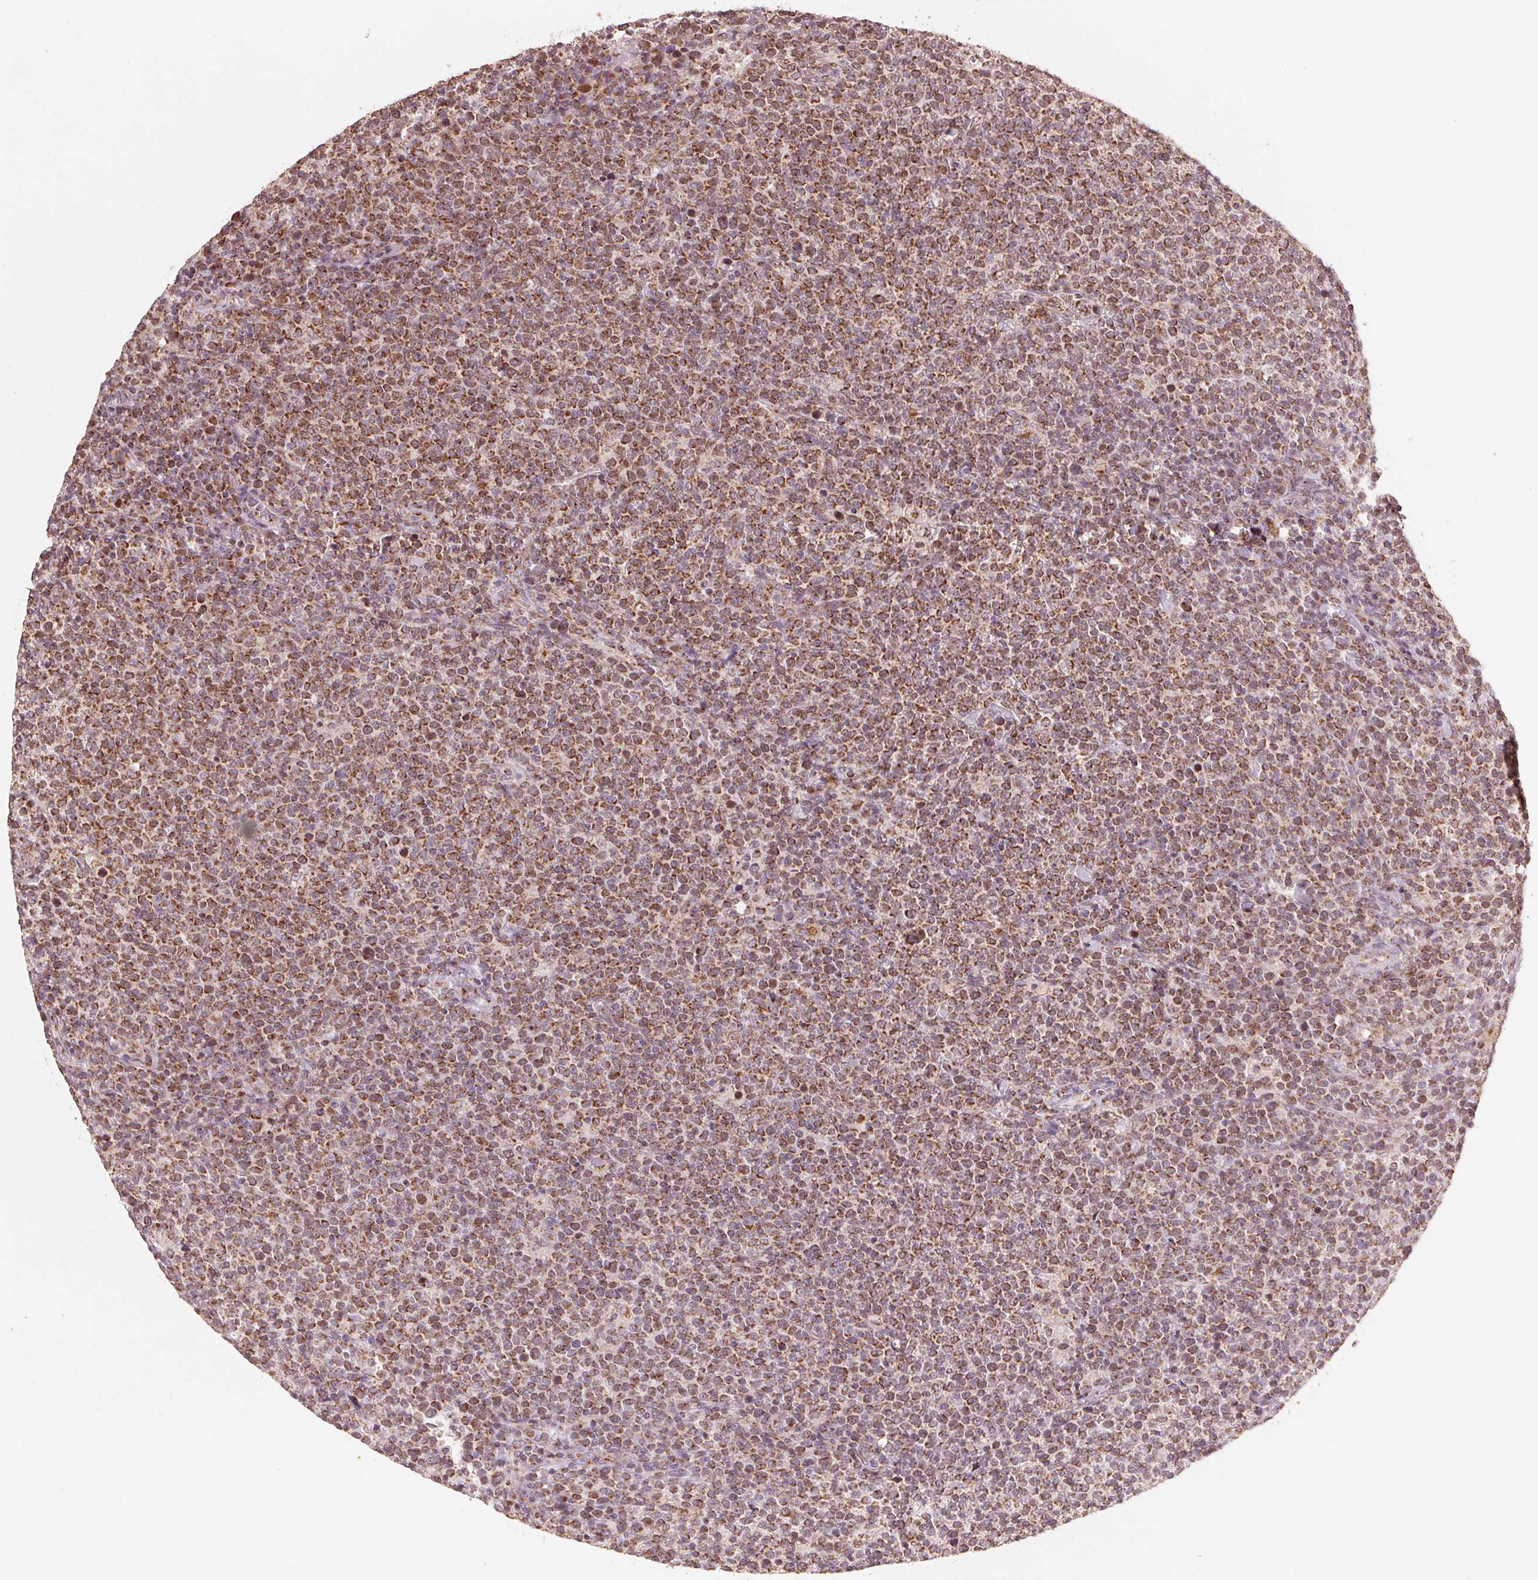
{"staining": {"intensity": "strong", "quantity": ">75%", "location": "cytoplasmic/membranous"}, "tissue": "lymphoma", "cell_type": "Tumor cells", "image_type": "cancer", "snomed": [{"axis": "morphology", "description": "Malignant lymphoma, non-Hodgkin's type, High grade"}, {"axis": "topography", "description": "Lymph node"}], "caption": "Lymphoma tissue reveals strong cytoplasmic/membranous expression in approximately >75% of tumor cells, visualized by immunohistochemistry.", "gene": "TOMM70", "patient": {"sex": "male", "age": 61}}